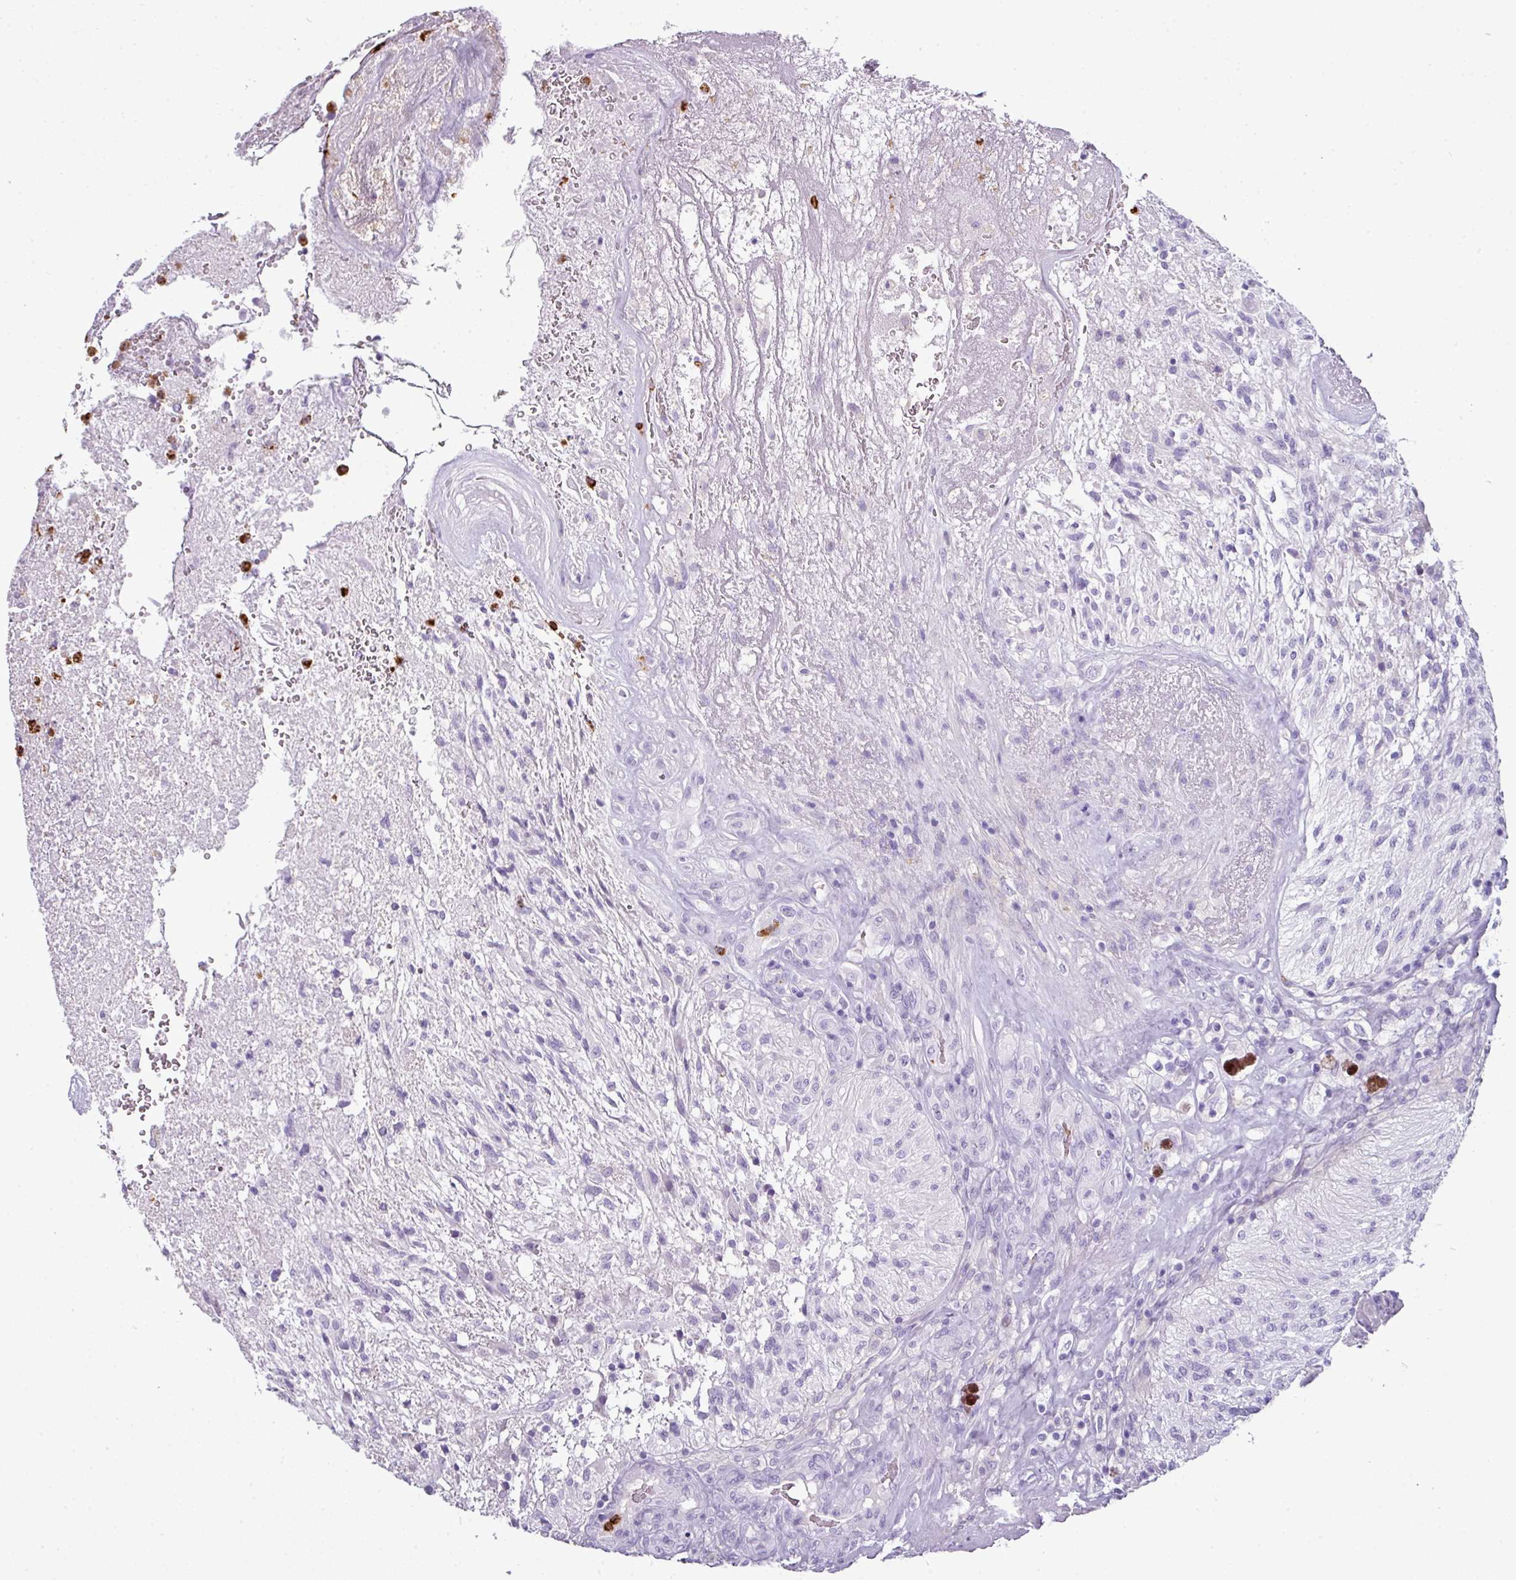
{"staining": {"intensity": "negative", "quantity": "none", "location": "none"}, "tissue": "glioma", "cell_type": "Tumor cells", "image_type": "cancer", "snomed": [{"axis": "morphology", "description": "Glioma, malignant, High grade"}, {"axis": "topography", "description": "Brain"}], "caption": "Immunohistochemistry (IHC) of glioma reveals no expression in tumor cells.", "gene": "CTSG", "patient": {"sex": "male", "age": 56}}